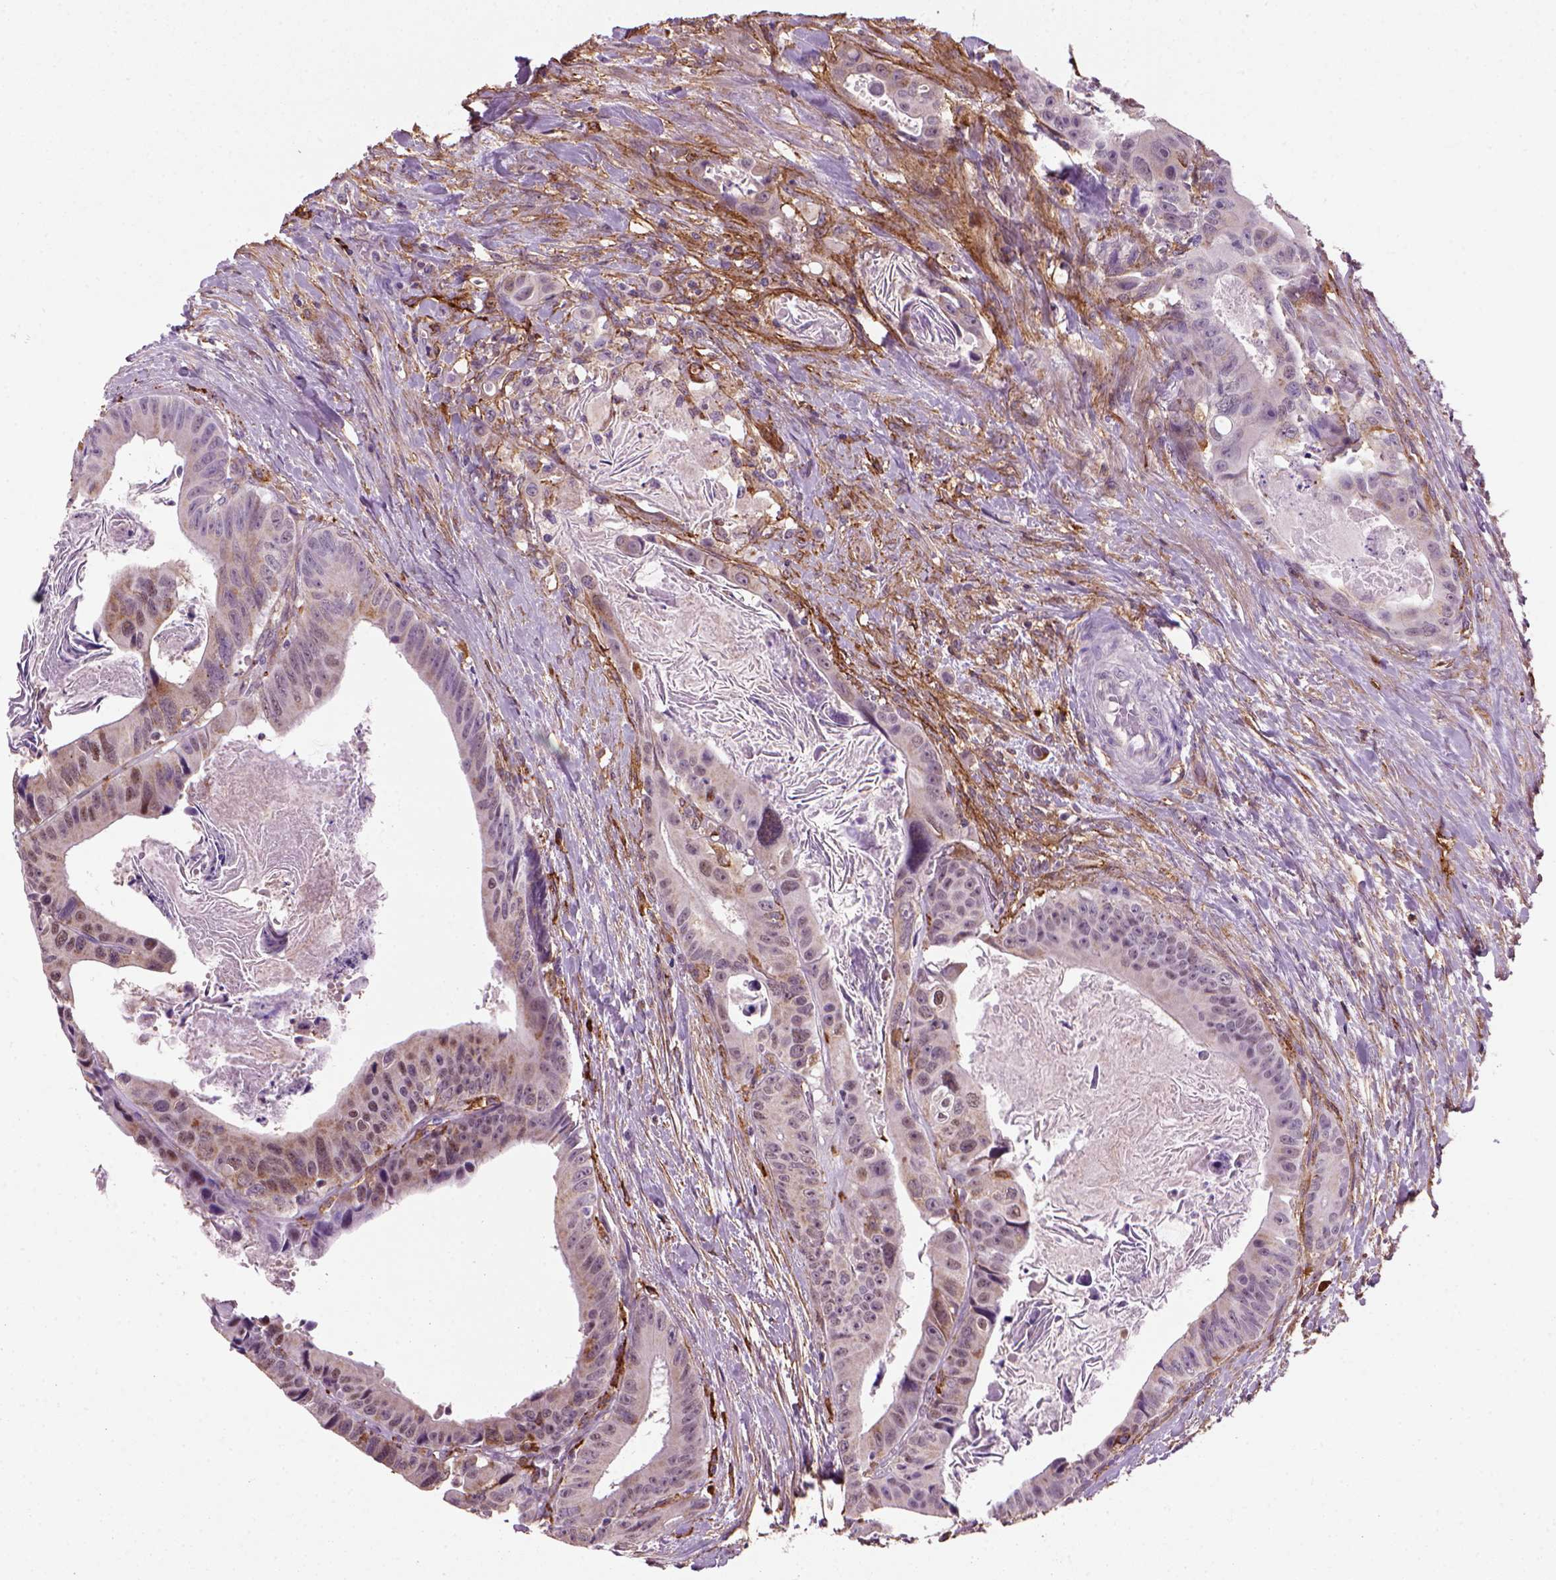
{"staining": {"intensity": "weak", "quantity": "25%-75%", "location": "cytoplasmic/membranous"}, "tissue": "colorectal cancer", "cell_type": "Tumor cells", "image_type": "cancer", "snomed": [{"axis": "morphology", "description": "Adenocarcinoma, NOS"}, {"axis": "topography", "description": "Rectum"}], "caption": "An IHC image of neoplastic tissue is shown. Protein staining in brown shows weak cytoplasmic/membranous positivity in colorectal cancer (adenocarcinoma) within tumor cells.", "gene": "MARCKS", "patient": {"sex": "male", "age": 64}}